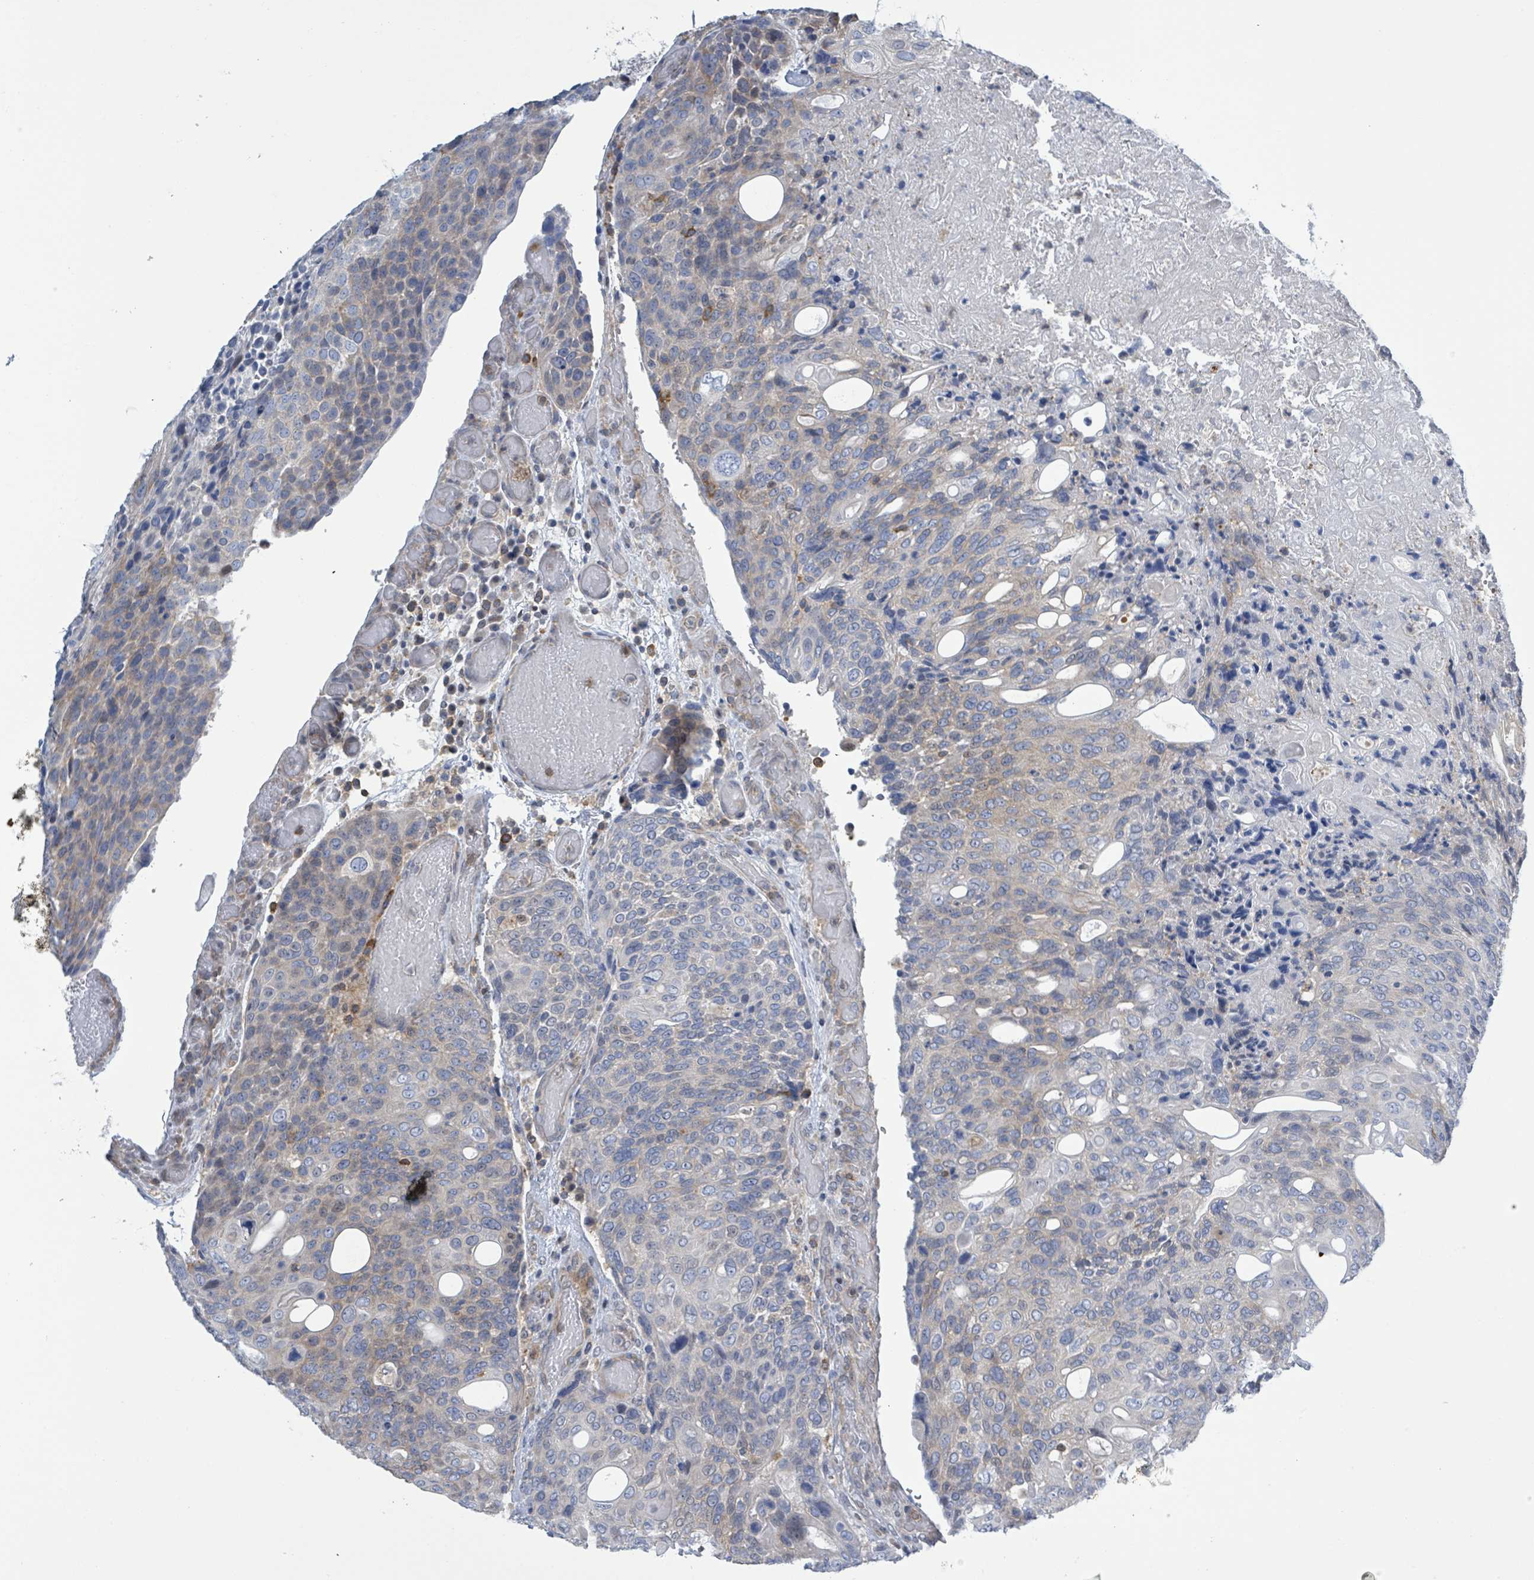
{"staining": {"intensity": "negative", "quantity": "none", "location": "none"}, "tissue": "urothelial cancer", "cell_type": "Tumor cells", "image_type": "cancer", "snomed": [{"axis": "morphology", "description": "Urothelial carcinoma, High grade"}, {"axis": "topography", "description": "Urinary bladder"}], "caption": "Urothelial carcinoma (high-grade) was stained to show a protein in brown. There is no significant expression in tumor cells.", "gene": "DGKZ", "patient": {"sex": "female", "age": 70}}